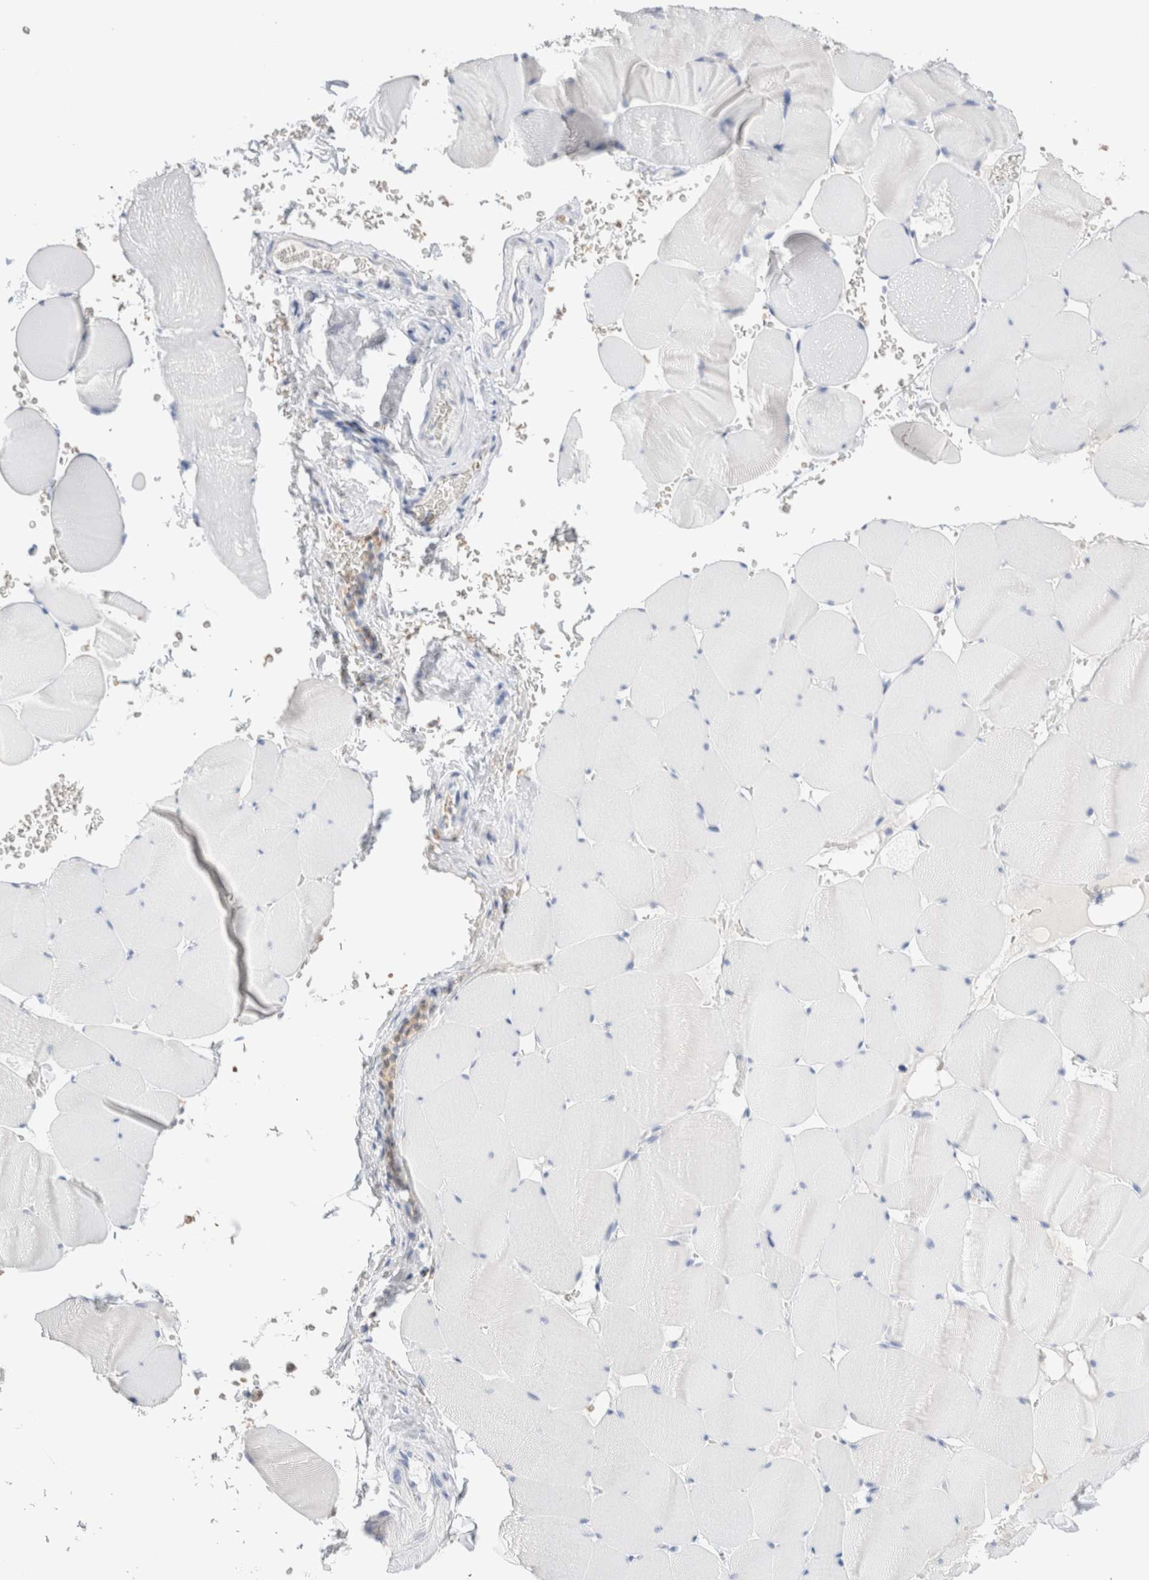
{"staining": {"intensity": "negative", "quantity": "none", "location": "none"}, "tissue": "skeletal muscle", "cell_type": "Myocytes", "image_type": "normal", "snomed": [{"axis": "morphology", "description": "Normal tissue, NOS"}, {"axis": "topography", "description": "Skeletal muscle"}], "caption": "The histopathology image reveals no significant positivity in myocytes of skeletal muscle. (DAB IHC with hematoxylin counter stain).", "gene": "ARG1", "patient": {"sex": "male", "age": 62}}